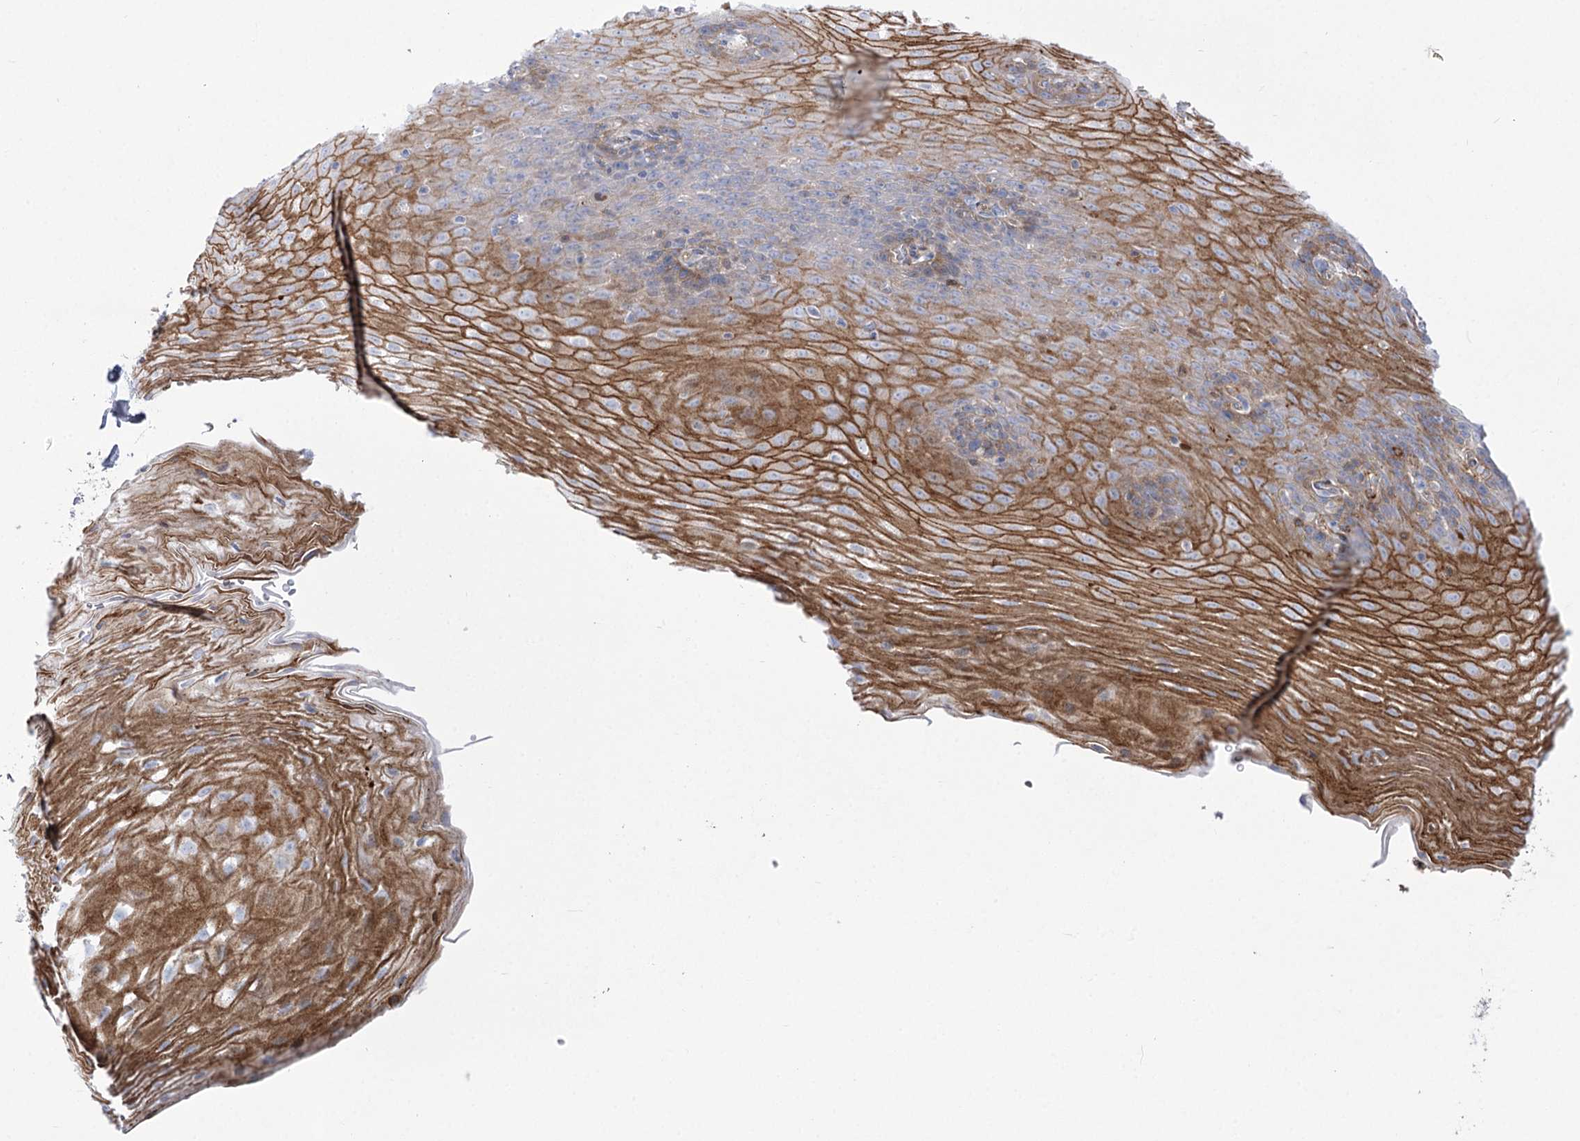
{"staining": {"intensity": "moderate", "quantity": "25%-75%", "location": "cytoplasmic/membranous"}, "tissue": "esophagus", "cell_type": "Squamous epithelial cells", "image_type": "normal", "snomed": [{"axis": "morphology", "description": "Normal tissue, NOS"}, {"axis": "topography", "description": "Esophagus"}], "caption": "An immunohistochemistry image of unremarkable tissue is shown. Protein staining in brown shows moderate cytoplasmic/membranous positivity in esophagus within squamous epithelial cells.", "gene": "ANKRD23", "patient": {"sex": "female", "age": 66}}